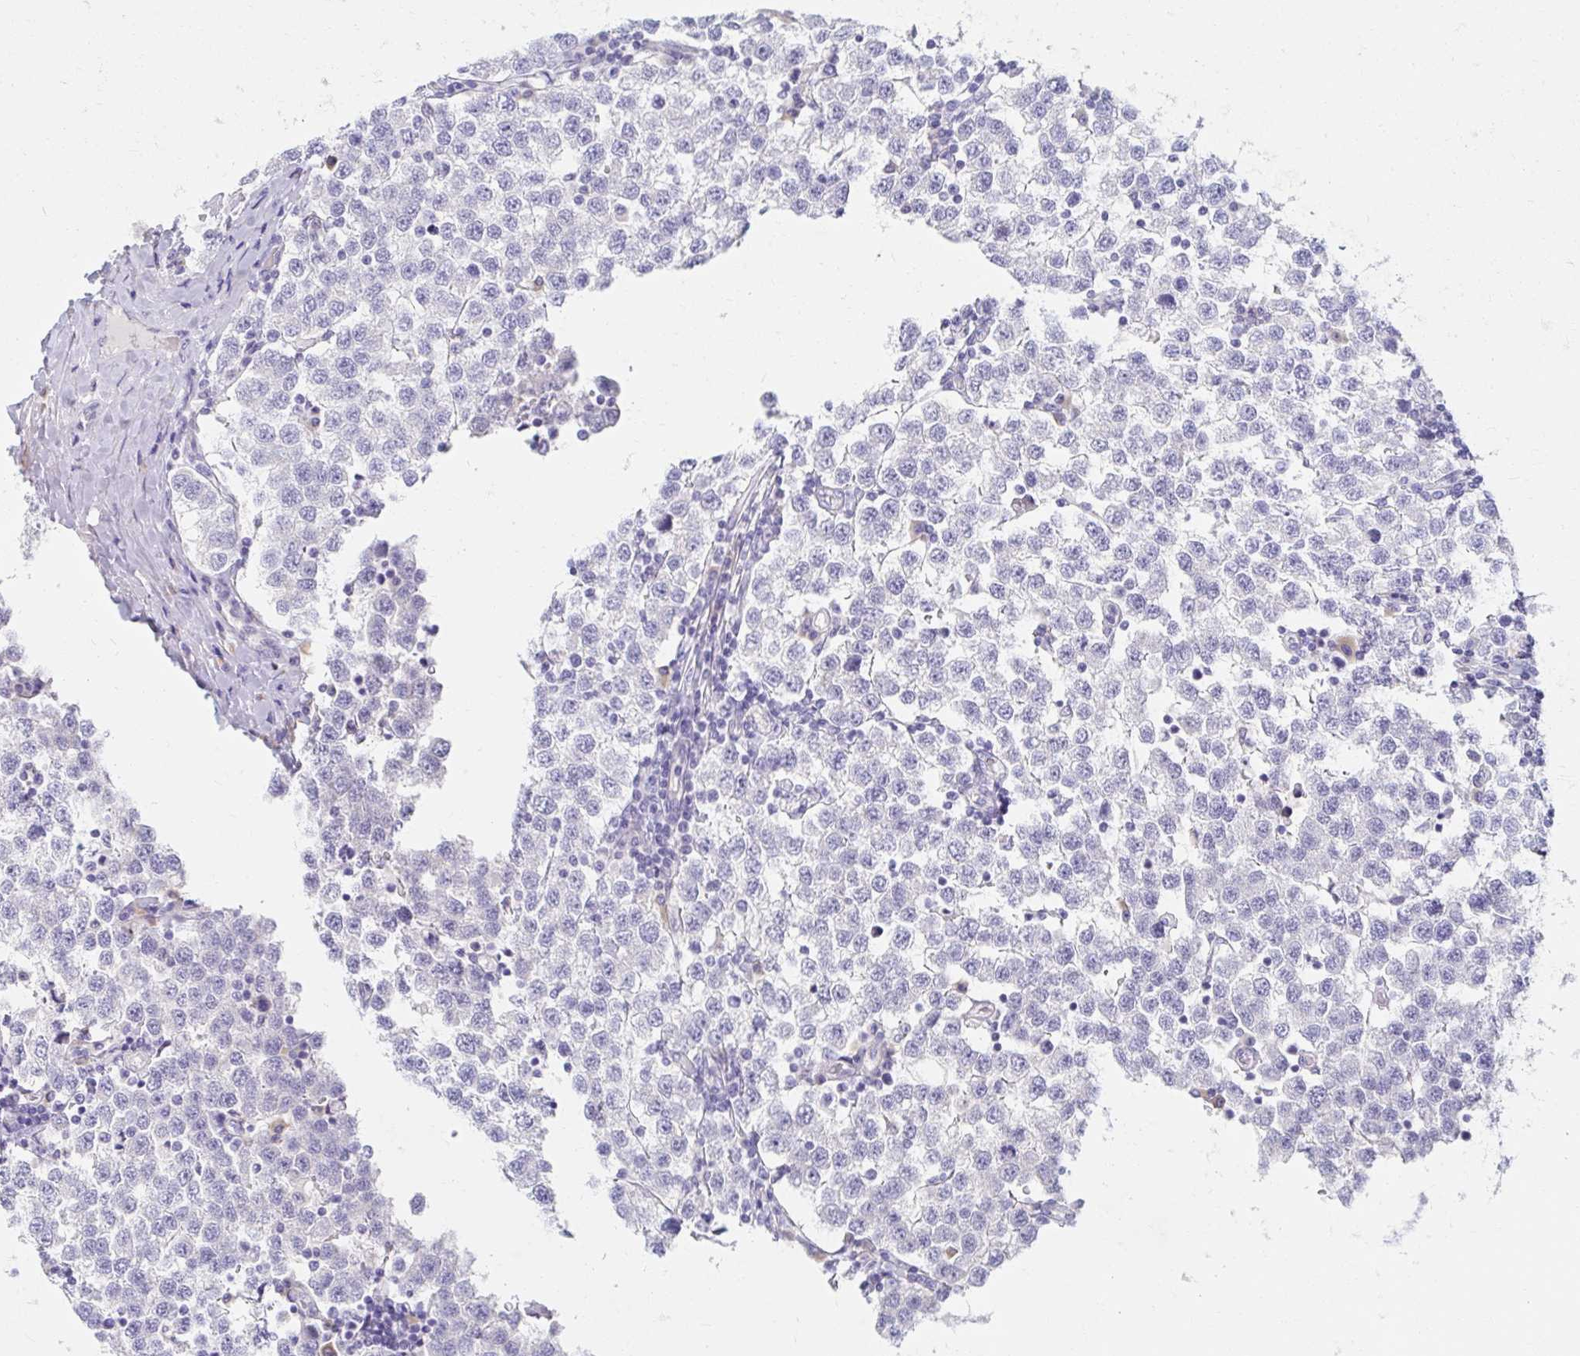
{"staining": {"intensity": "negative", "quantity": "none", "location": "none"}, "tissue": "testis cancer", "cell_type": "Tumor cells", "image_type": "cancer", "snomed": [{"axis": "morphology", "description": "Seminoma, NOS"}, {"axis": "topography", "description": "Testis"}], "caption": "The immunohistochemistry histopathology image has no significant positivity in tumor cells of seminoma (testis) tissue.", "gene": "MYLK2", "patient": {"sex": "male", "age": 34}}